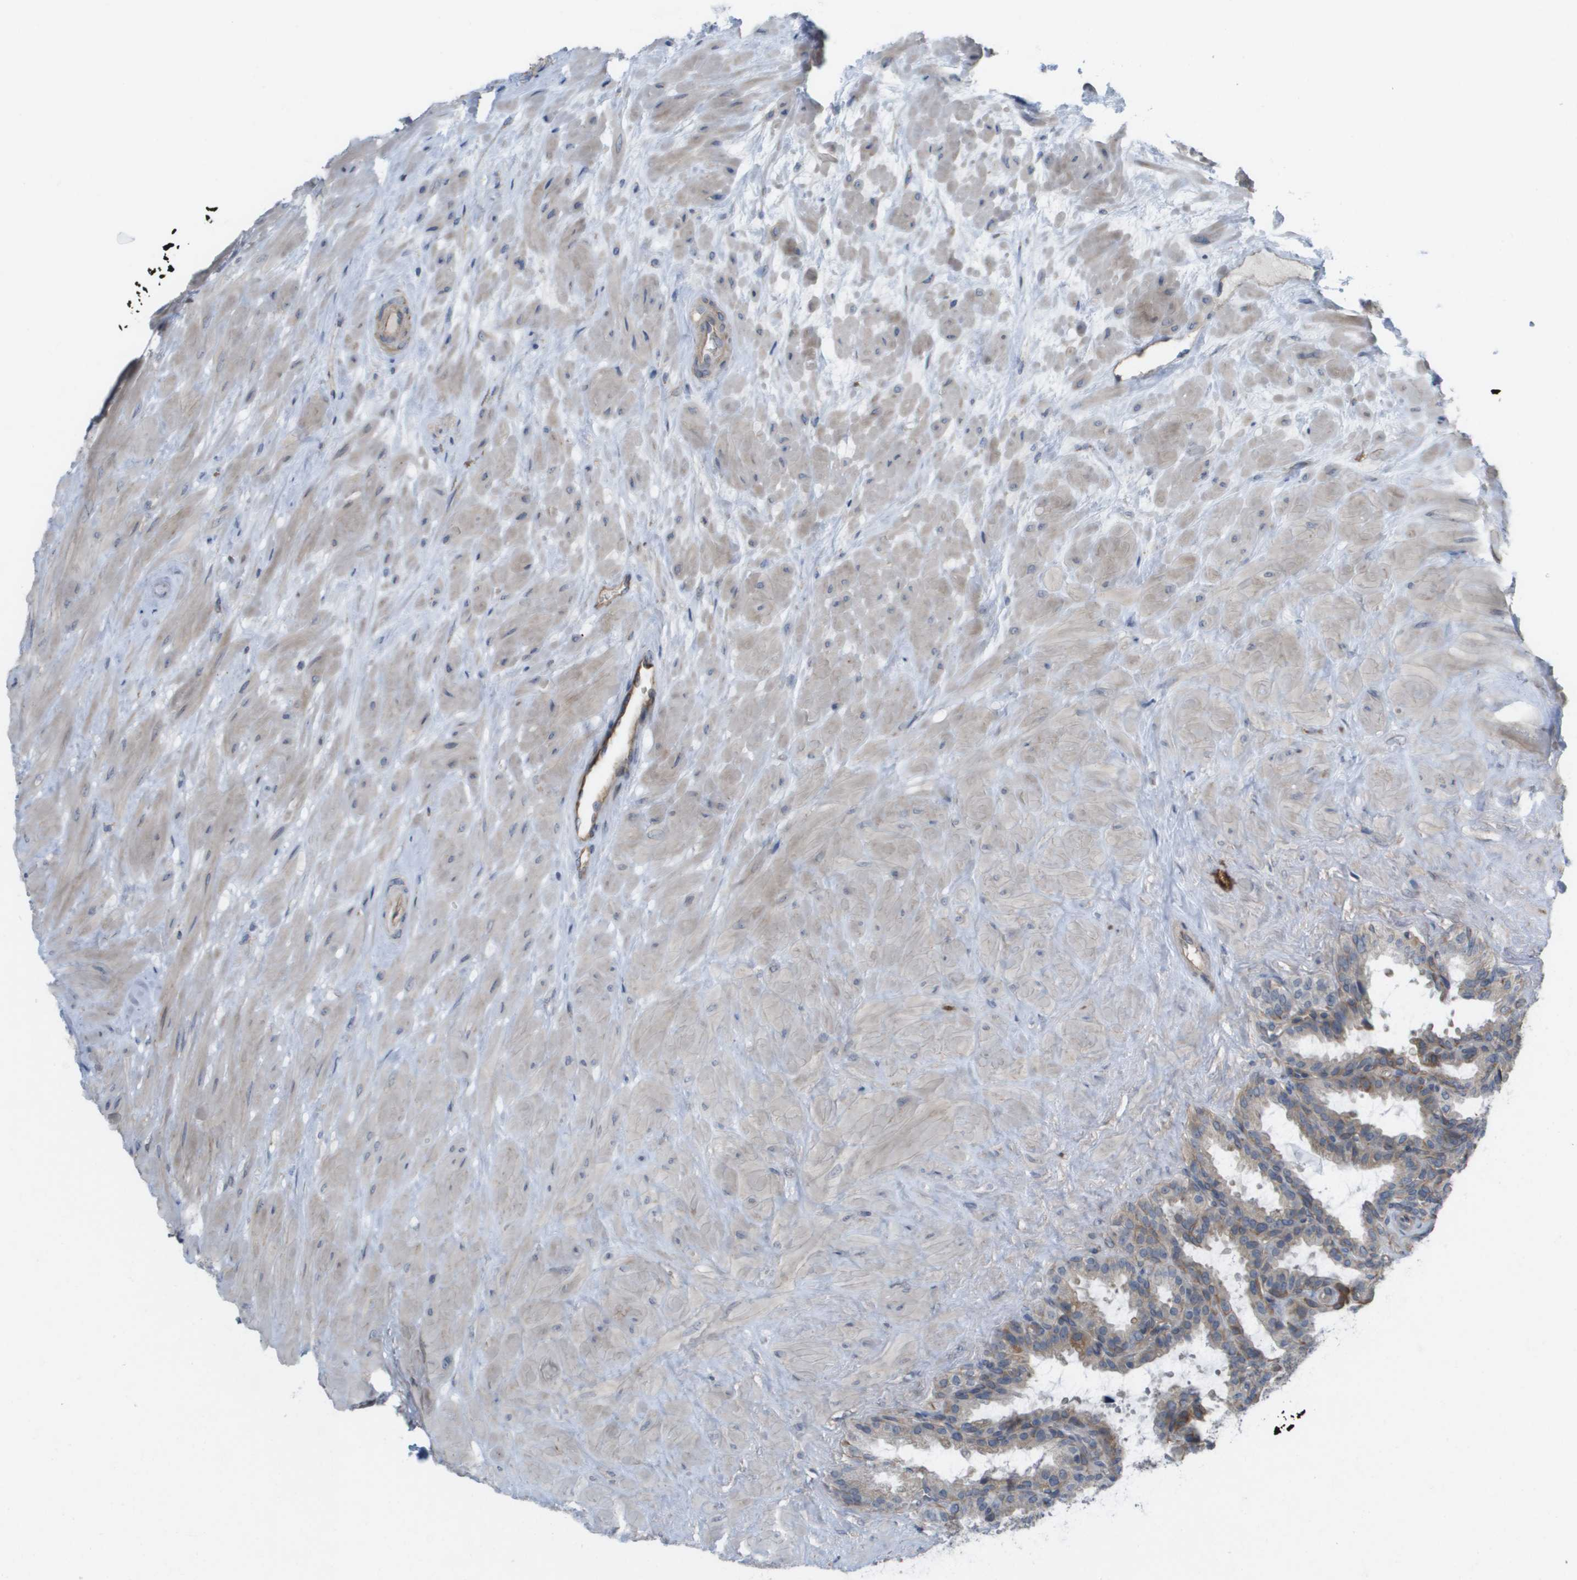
{"staining": {"intensity": "weak", "quantity": "25%-75%", "location": "cytoplasmic/membranous"}, "tissue": "seminal vesicle", "cell_type": "Glandular cells", "image_type": "normal", "snomed": [{"axis": "morphology", "description": "Normal tissue, NOS"}, {"axis": "topography", "description": "Seminal veicle"}], "caption": "Benign seminal vesicle was stained to show a protein in brown. There is low levels of weak cytoplasmic/membranous positivity in about 25%-75% of glandular cells.", "gene": "MTARC2", "patient": {"sex": "male", "age": 46}}